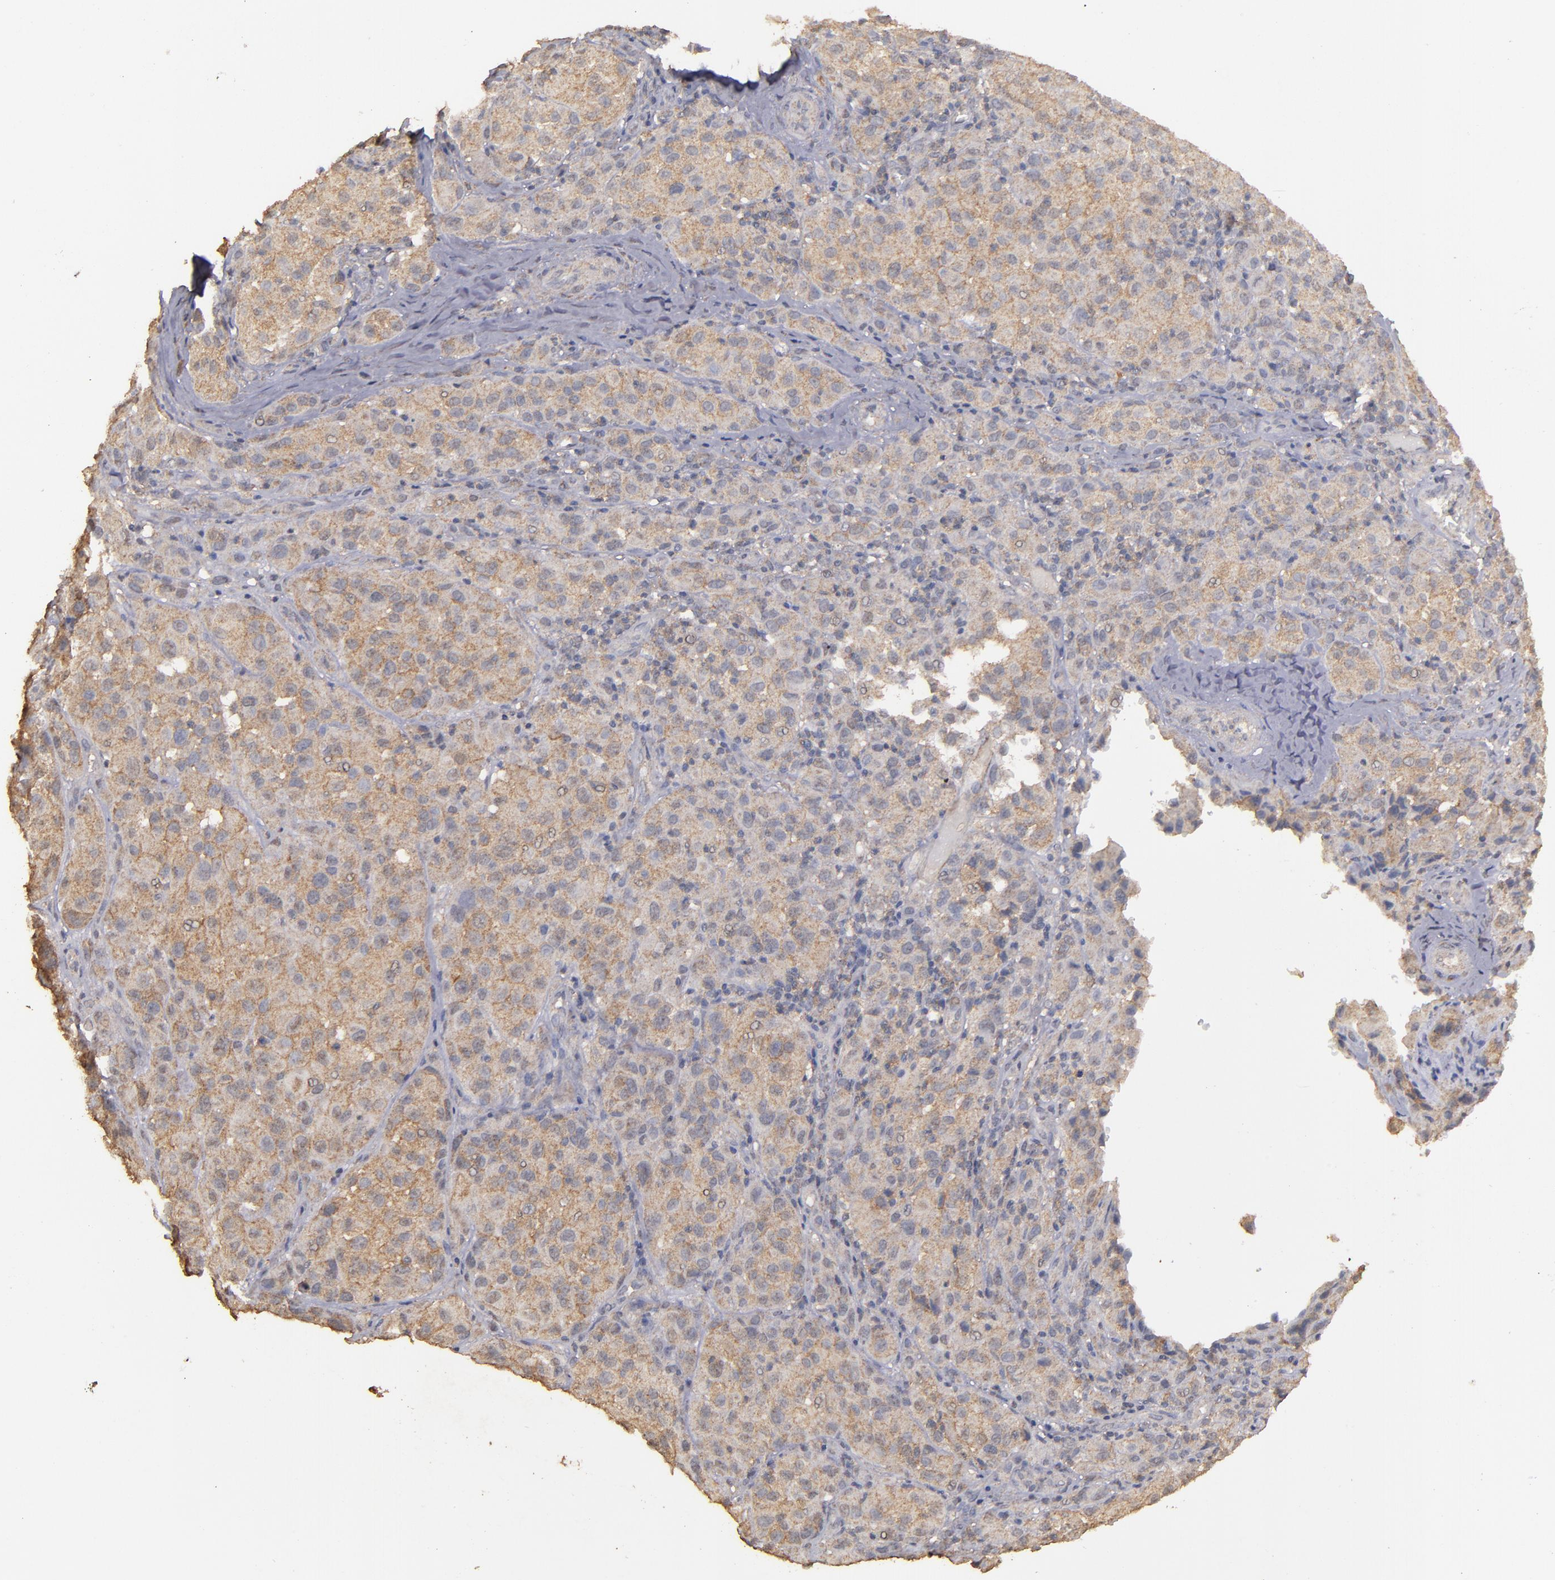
{"staining": {"intensity": "weak", "quantity": ">75%", "location": "cytoplasmic/membranous"}, "tissue": "melanoma", "cell_type": "Tumor cells", "image_type": "cancer", "snomed": [{"axis": "morphology", "description": "Malignant melanoma, NOS"}, {"axis": "topography", "description": "Skin"}], "caption": "Immunohistochemical staining of human melanoma demonstrates weak cytoplasmic/membranous protein expression in approximately >75% of tumor cells.", "gene": "FAT1", "patient": {"sex": "female", "age": 21}}